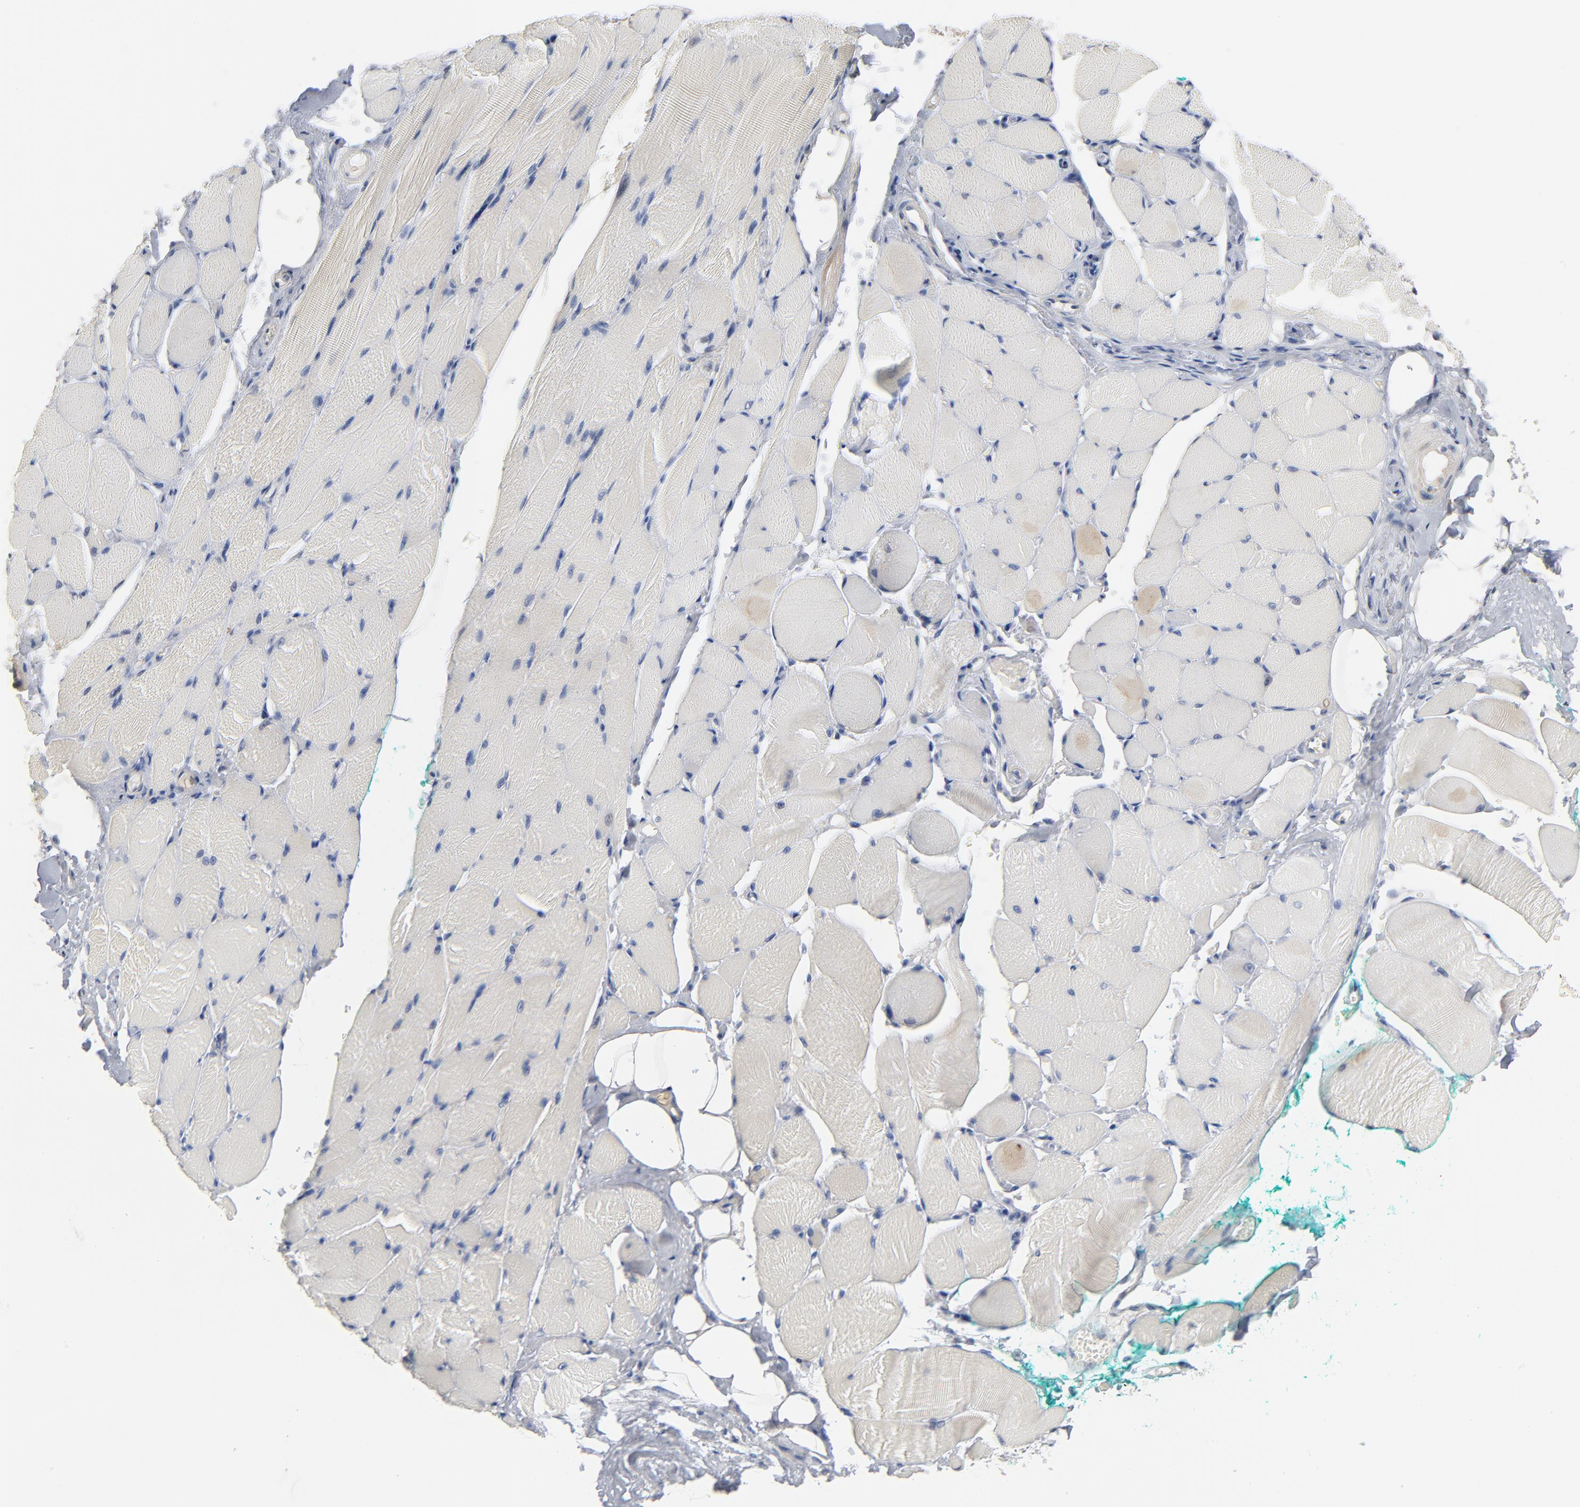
{"staining": {"intensity": "negative", "quantity": "none", "location": "none"}, "tissue": "skeletal muscle", "cell_type": "Myocytes", "image_type": "normal", "snomed": [{"axis": "morphology", "description": "Normal tissue, NOS"}, {"axis": "topography", "description": "Skeletal muscle"}, {"axis": "topography", "description": "Peripheral nerve tissue"}], "caption": "There is no significant positivity in myocytes of skeletal muscle.", "gene": "EPCAM", "patient": {"sex": "female", "age": 84}}